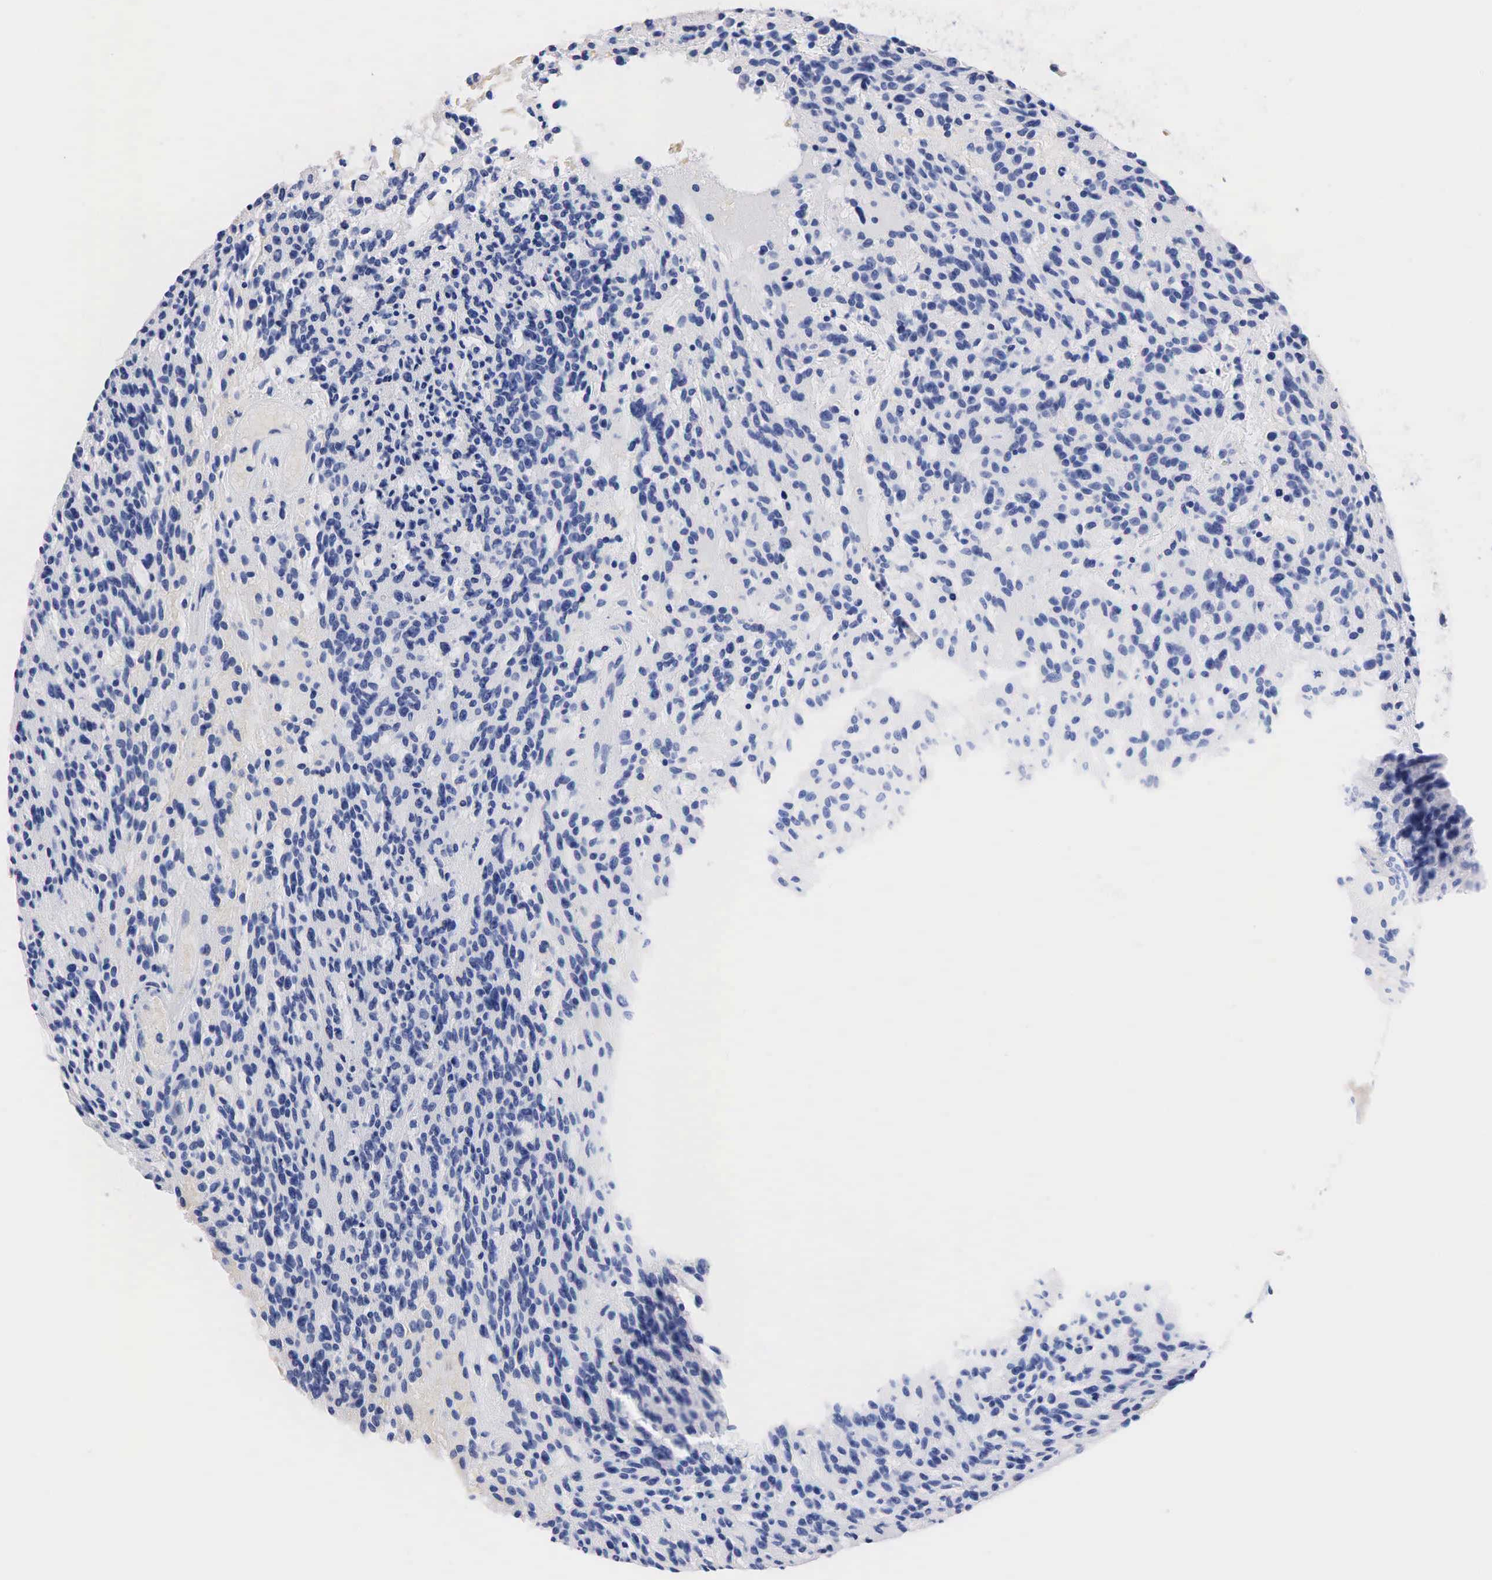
{"staining": {"intensity": "negative", "quantity": "none", "location": "none"}, "tissue": "glioma", "cell_type": "Tumor cells", "image_type": "cancer", "snomed": [{"axis": "morphology", "description": "Glioma, malignant, High grade"}, {"axis": "topography", "description": "Brain"}], "caption": "Tumor cells are negative for brown protein staining in glioma.", "gene": "SST", "patient": {"sex": "female", "age": 13}}